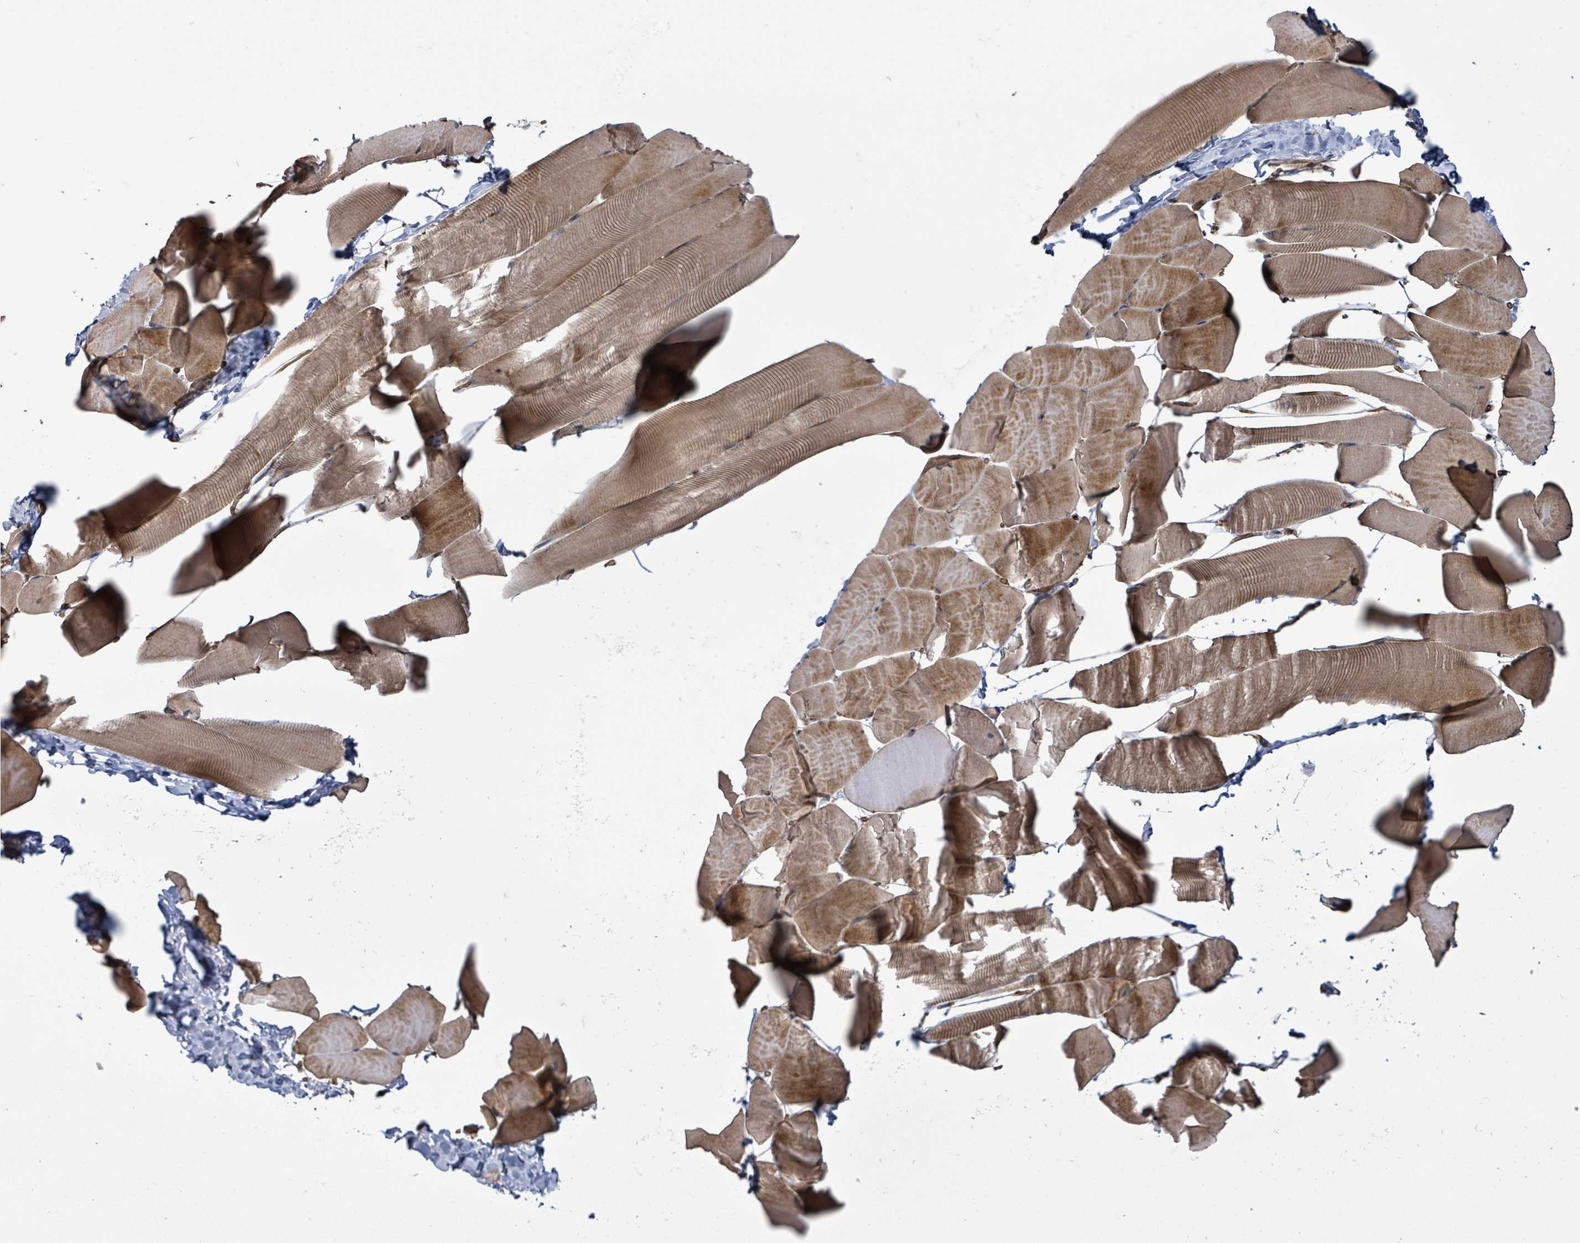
{"staining": {"intensity": "moderate", "quantity": ">75%", "location": "cytoplasmic/membranous"}, "tissue": "skeletal muscle", "cell_type": "Myocytes", "image_type": "normal", "snomed": [{"axis": "morphology", "description": "Normal tissue, NOS"}, {"axis": "topography", "description": "Skeletal muscle"}], "caption": "Normal skeletal muscle shows moderate cytoplasmic/membranous expression in approximately >75% of myocytes, visualized by immunohistochemistry. (brown staining indicates protein expression, while blue staining denotes nuclei).", "gene": "KANK3", "patient": {"sex": "male", "age": 25}}